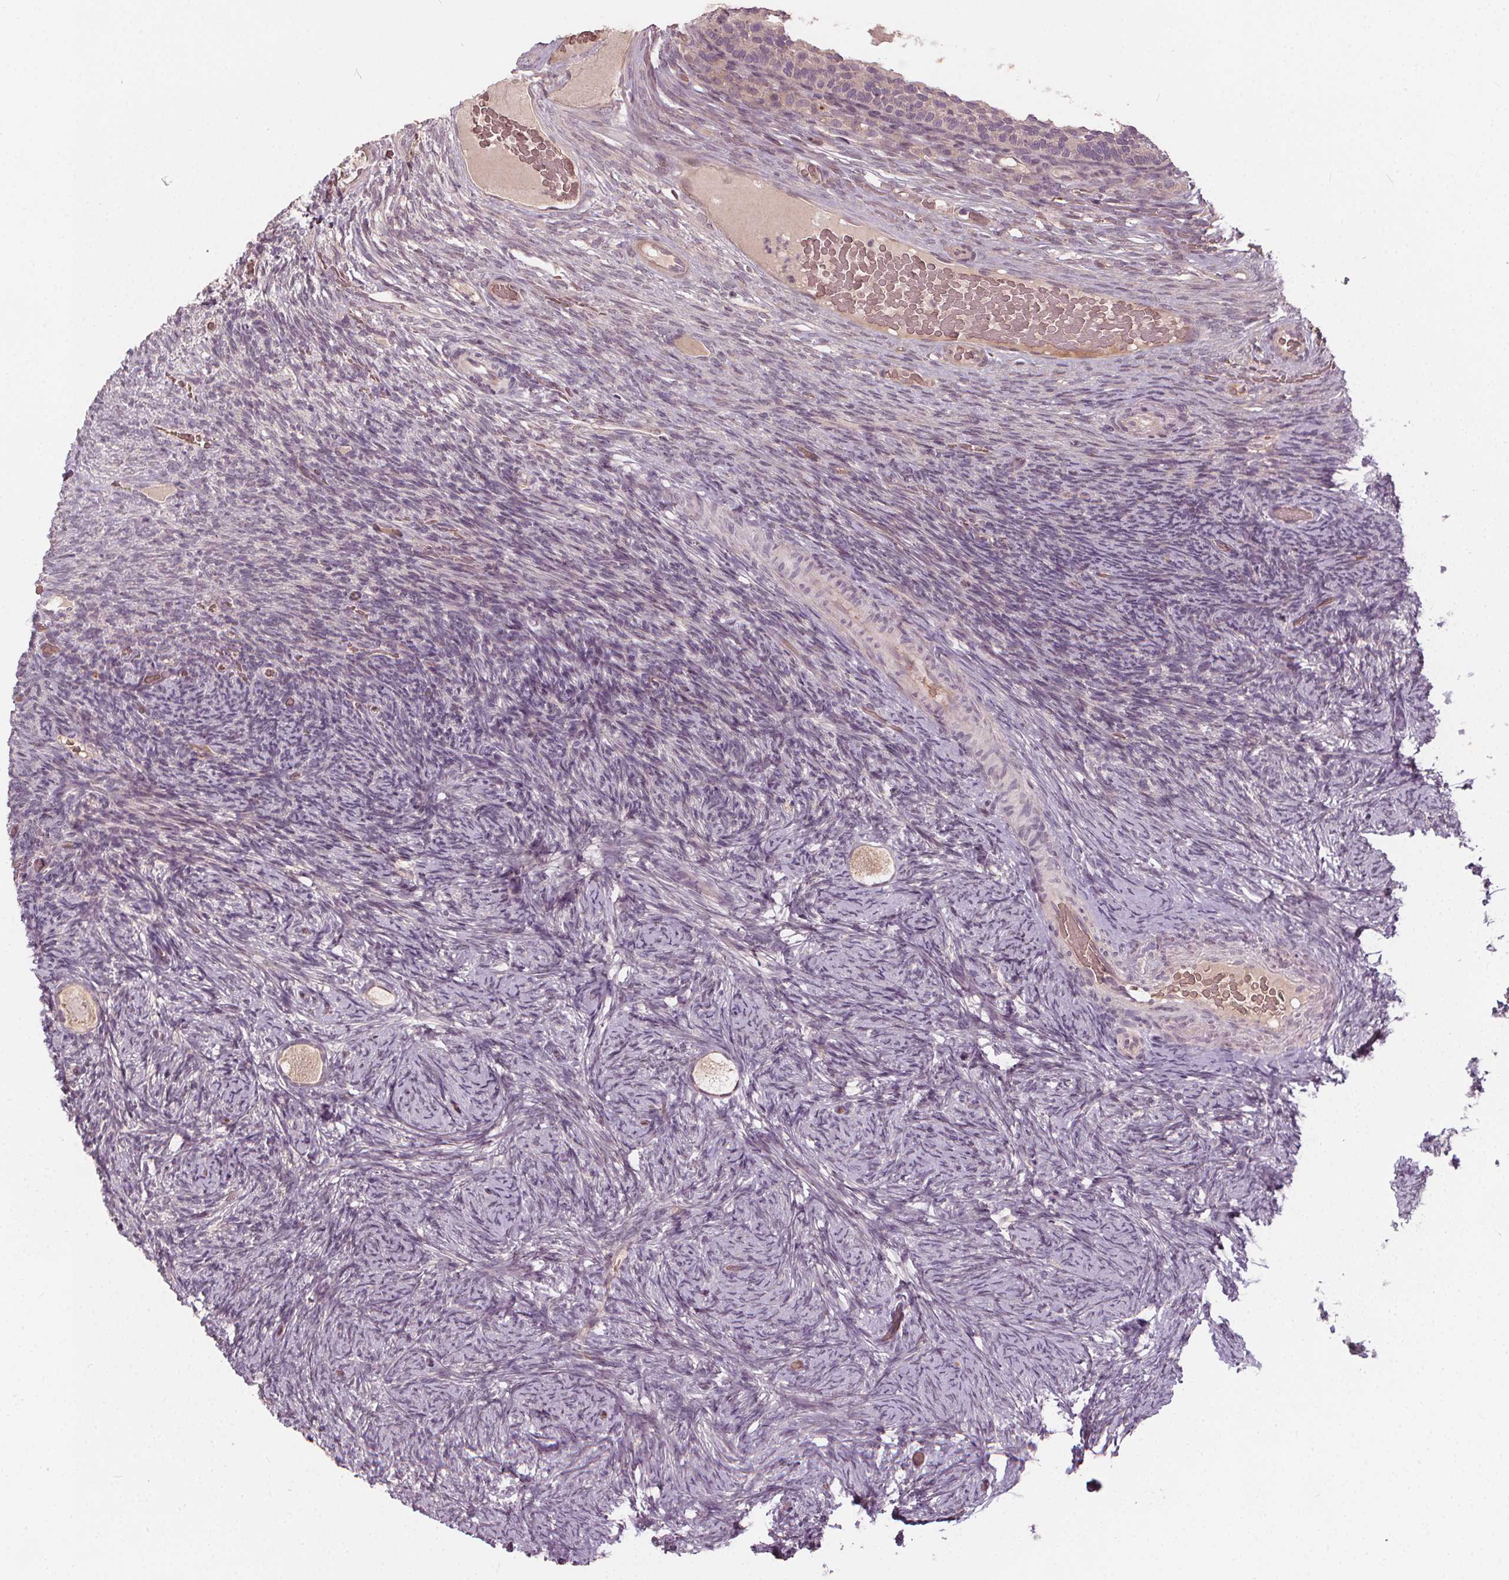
{"staining": {"intensity": "weak", "quantity": "25%-75%", "location": "cytoplasmic/membranous"}, "tissue": "ovary", "cell_type": "Follicle cells", "image_type": "normal", "snomed": [{"axis": "morphology", "description": "Normal tissue, NOS"}, {"axis": "topography", "description": "Ovary"}], "caption": "This micrograph demonstrates normal ovary stained with immunohistochemistry to label a protein in brown. The cytoplasmic/membranous of follicle cells show weak positivity for the protein. Nuclei are counter-stained blue.", "gene": "IPO13", "patient": {"sex": "female", "age": 34}}